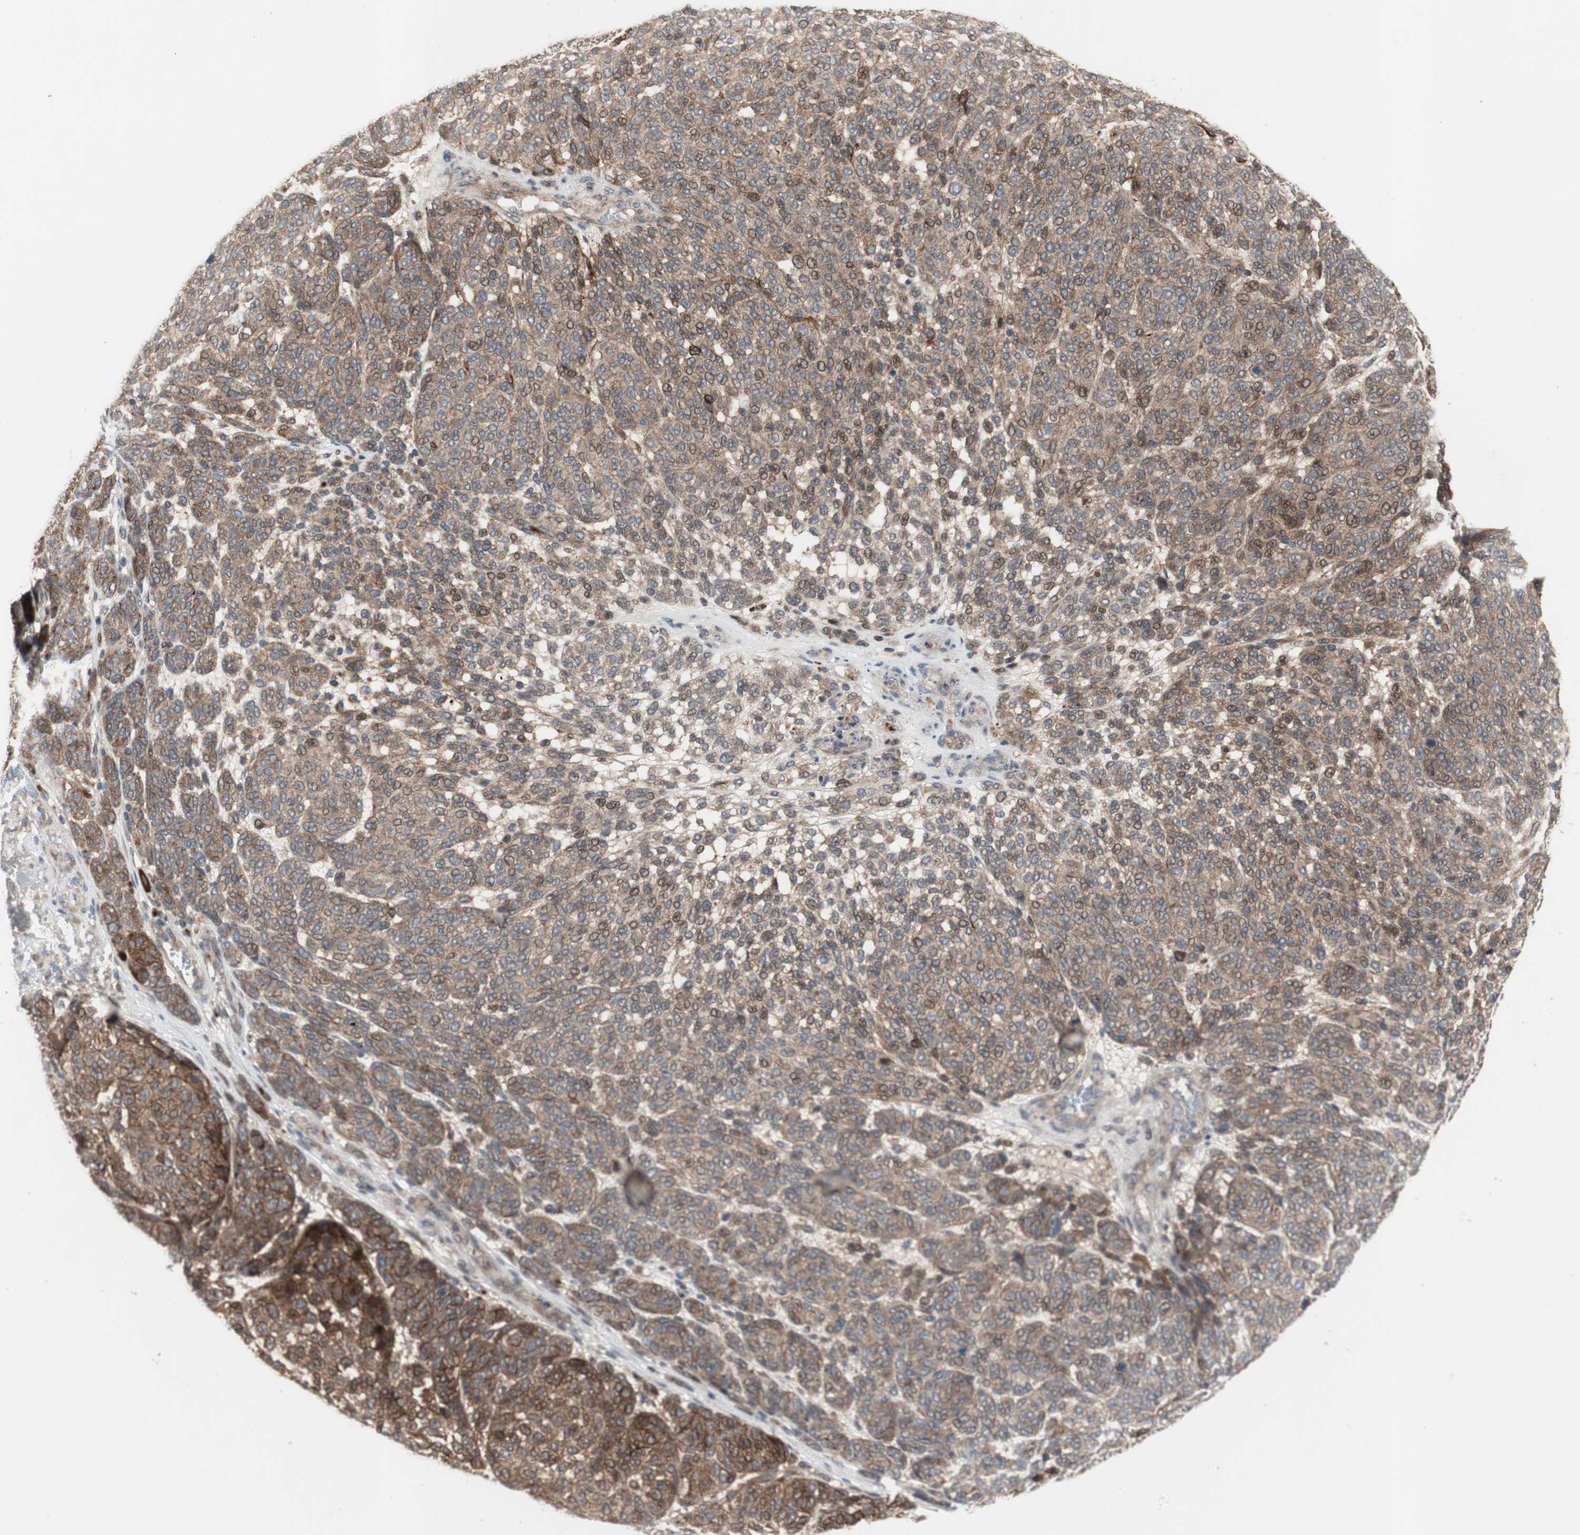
{"staining": {"intensity": "moderate", "quantity": ">75%", "location": "cytoplasmic/membranous"}, "tissue": "melanoma", "cell_type": "Tumor cells", "image_type": "cancer", "snomed": [{"axis": "morphology", "description": "Malignant melanoma, NOS"}, {"axis": "topography", "description": "Skin"}], "caption": "A medium amount of moderate cytoplasmic/membranous positivity is present in about >75% of tumor cells in malignant melanoma tissue. (brown staining indicates protein expression, while blue staining denotes nuclei).", "gene": "OAZ1", "patient": {"sex": "male", "age": 59}}